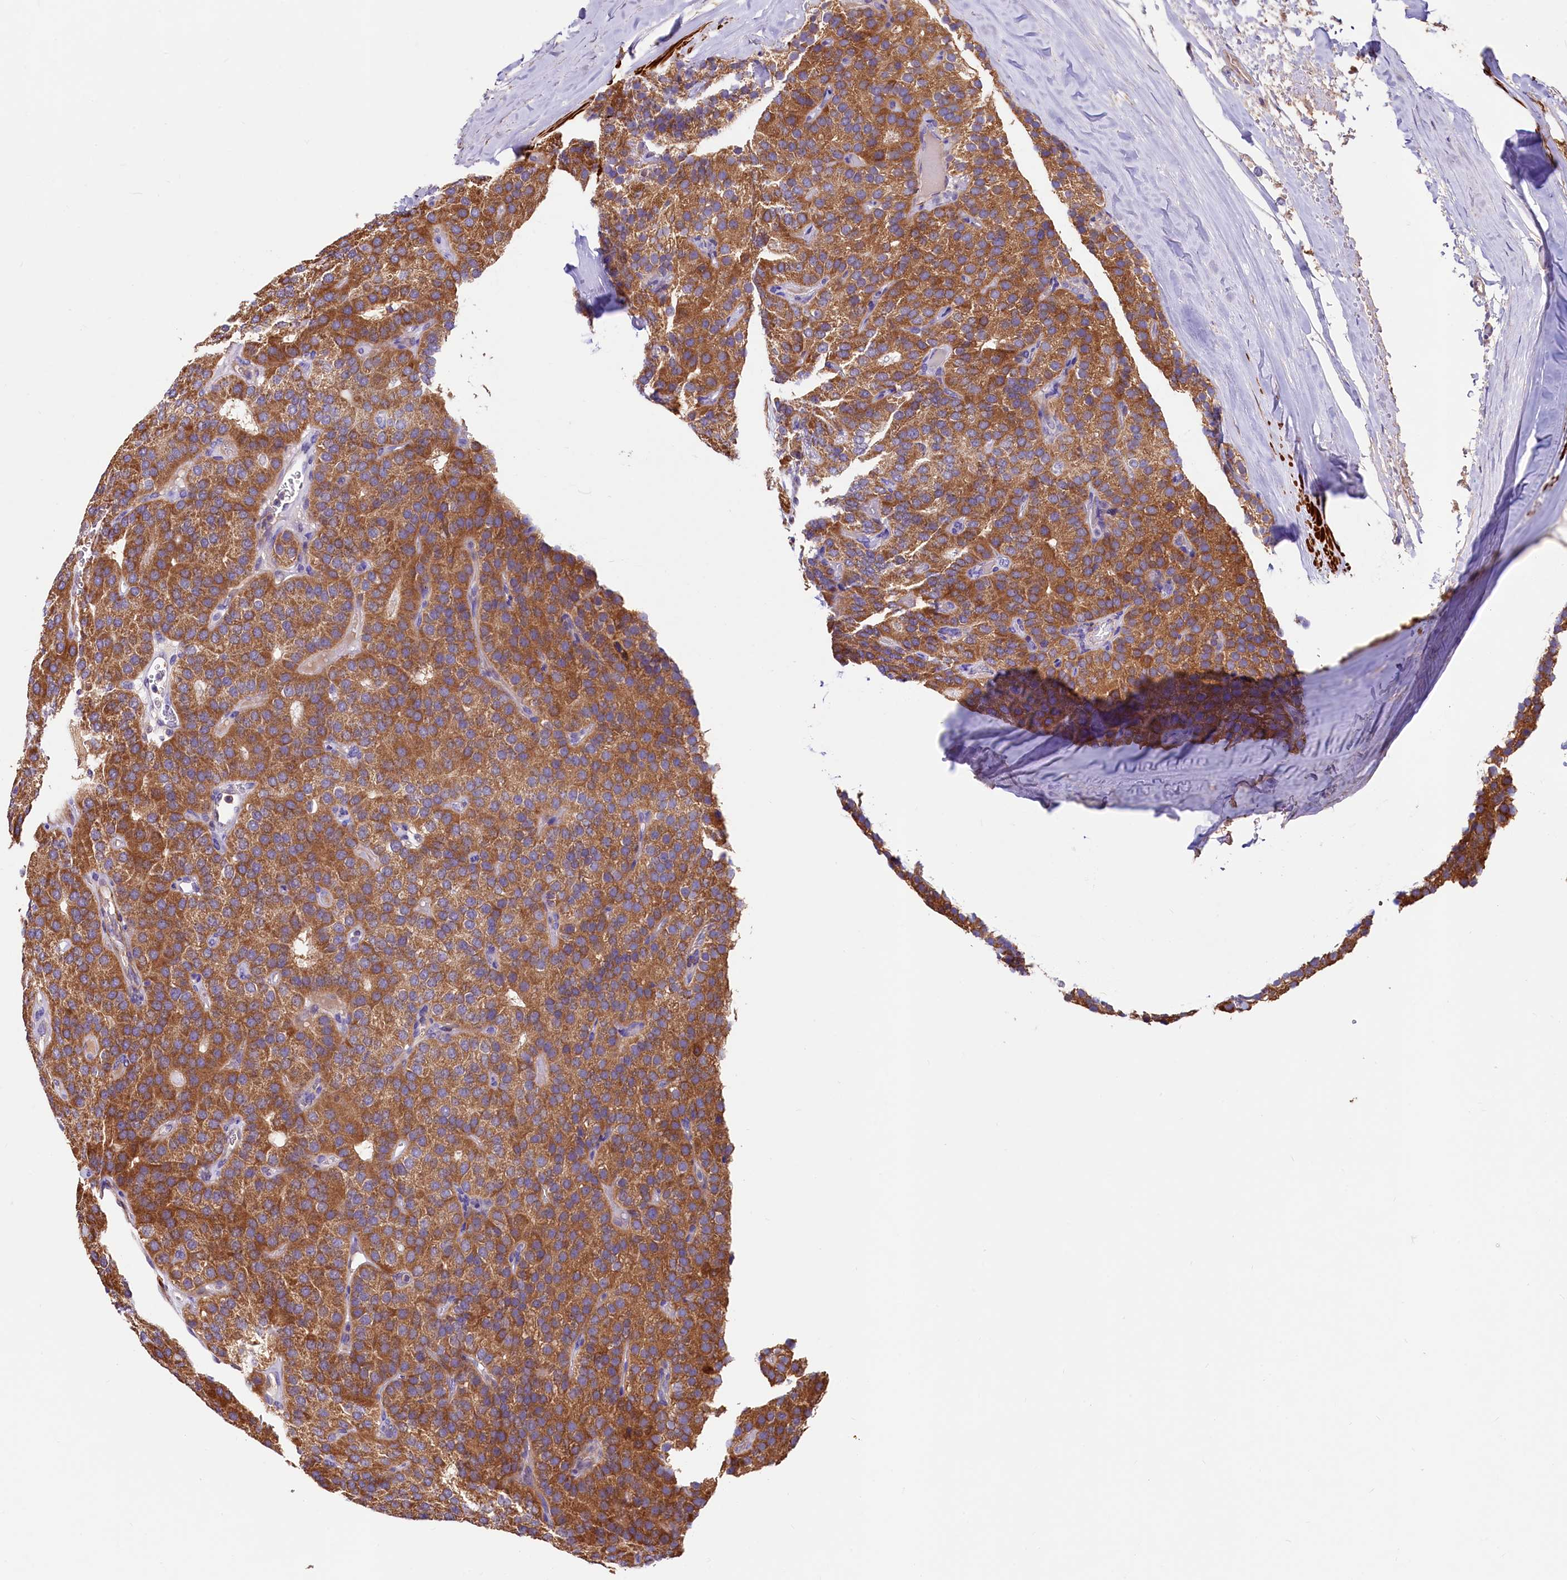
{"staining": {"intensity": "strong", "quantity": ">75%", "location": "cytoplasmic/membranous"}, "tissue": "parathyroid gland", "cell_type": "Glandular cells", "image_type": "normal", "snomed": [{"axis": "morphology", "description": "Normal tissue, NOS"}, {"axis": "morphology", "description": "Adenoma, NOS"}, {"axis": "topography", "description": "Parathyroid gland"}], "caption": "This histopathology image shows immunohistochemistry staining of benign human parathyroid gland, with high strong cytoplasmic/membranous staining in approximately >75% of glandular cells.", "gene": "CIAO3", "patient": {"sex": "female", "age": 86}}